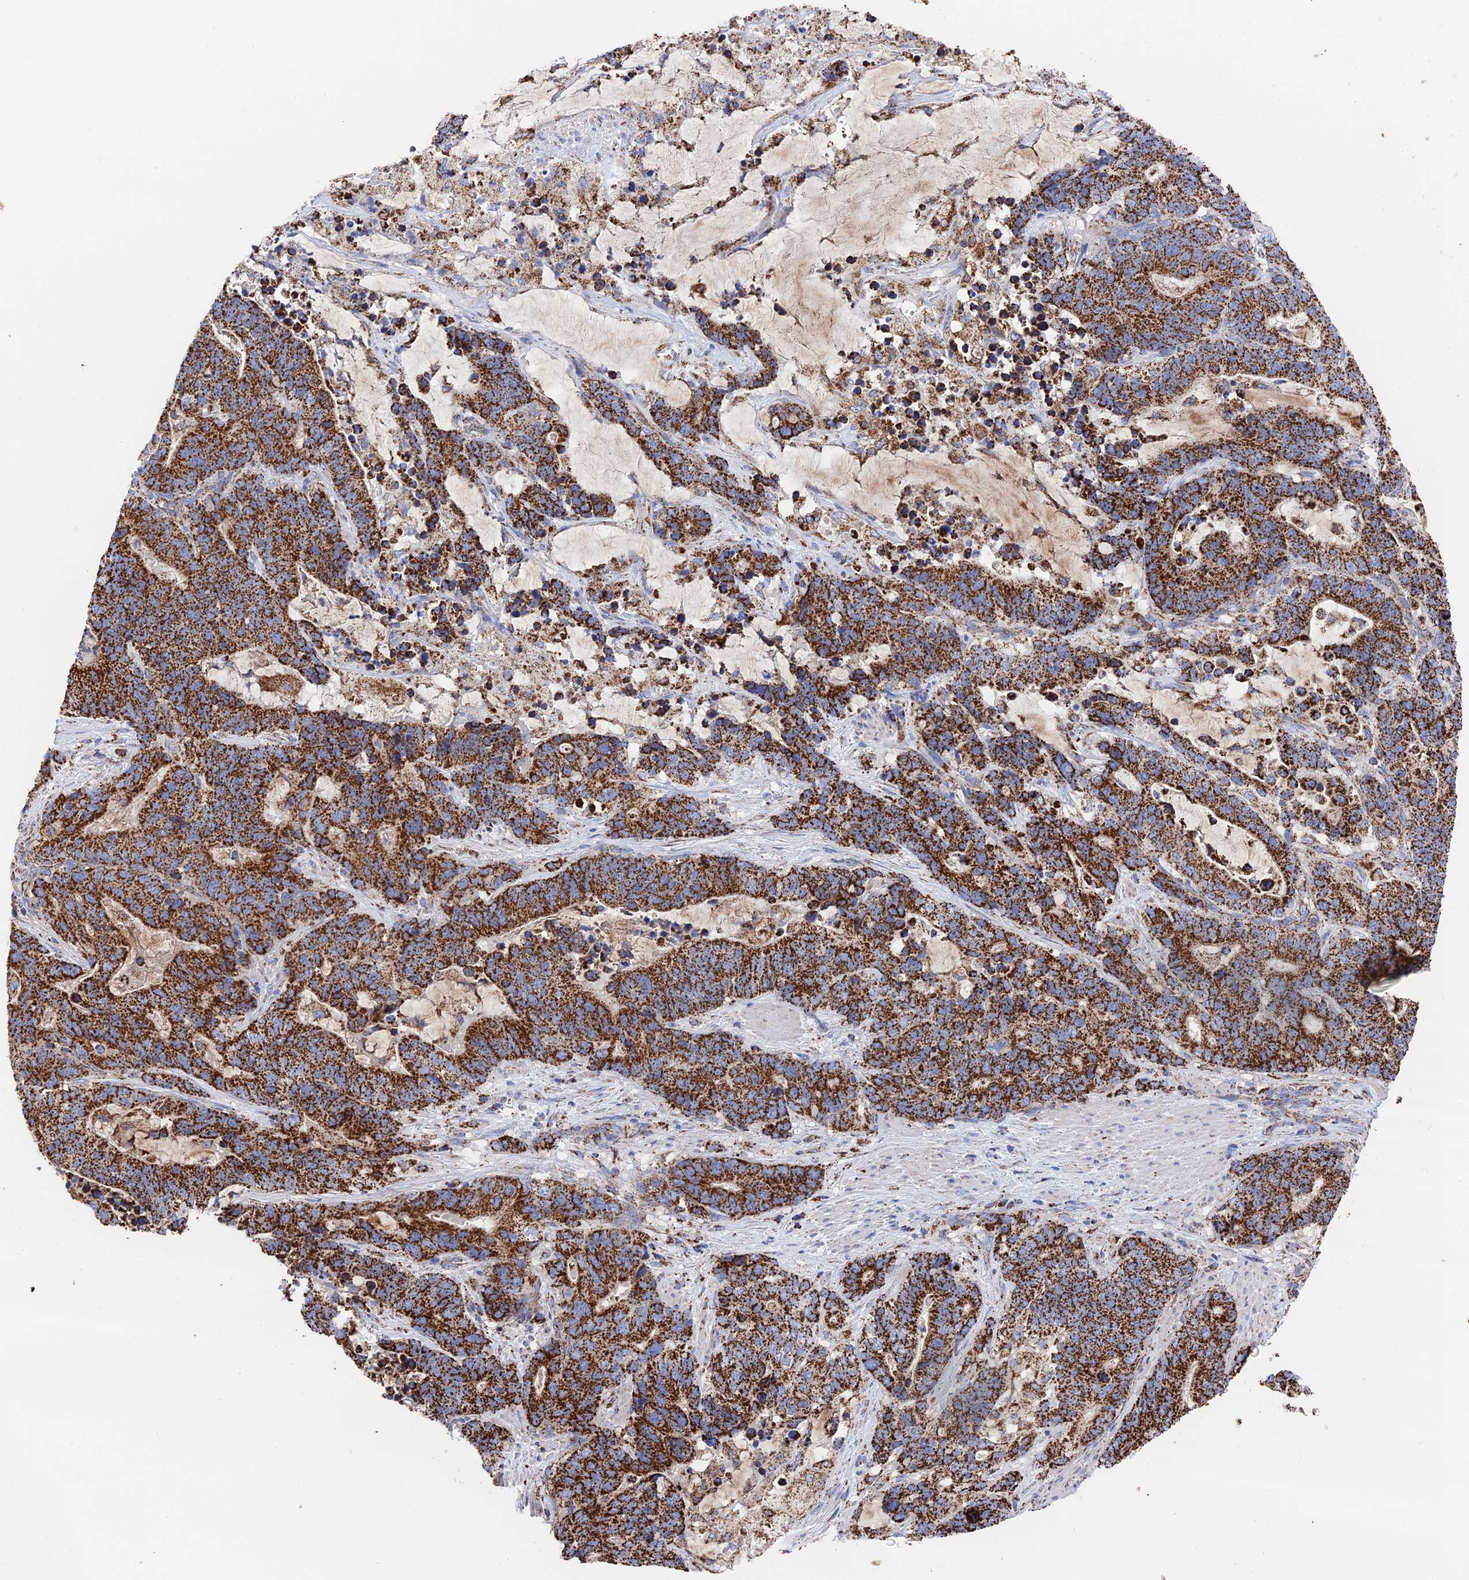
{"staining": {"intensity": "strong", "quantity": ">75%", "location": "cytoplasmic/membranous"}, "tissue": "stomach cancer", "cell_type": "Tumor cells", "image_type": "cancer", "snomed": [{"axis": "morphology", "description": "Adenocarcinoma, NOS"}, {"axis": "topography", "description": "Stomach"}], "caption": "A photomicrograph showing strong cytoplasmic/membranous expression in approximately >75% of tumor cells in adenocarcinoma (stomach), as visualized by brown immunohistochemical staining.", "gene": "HAUS8", "patient": {"sex": "female", "age": 76}}